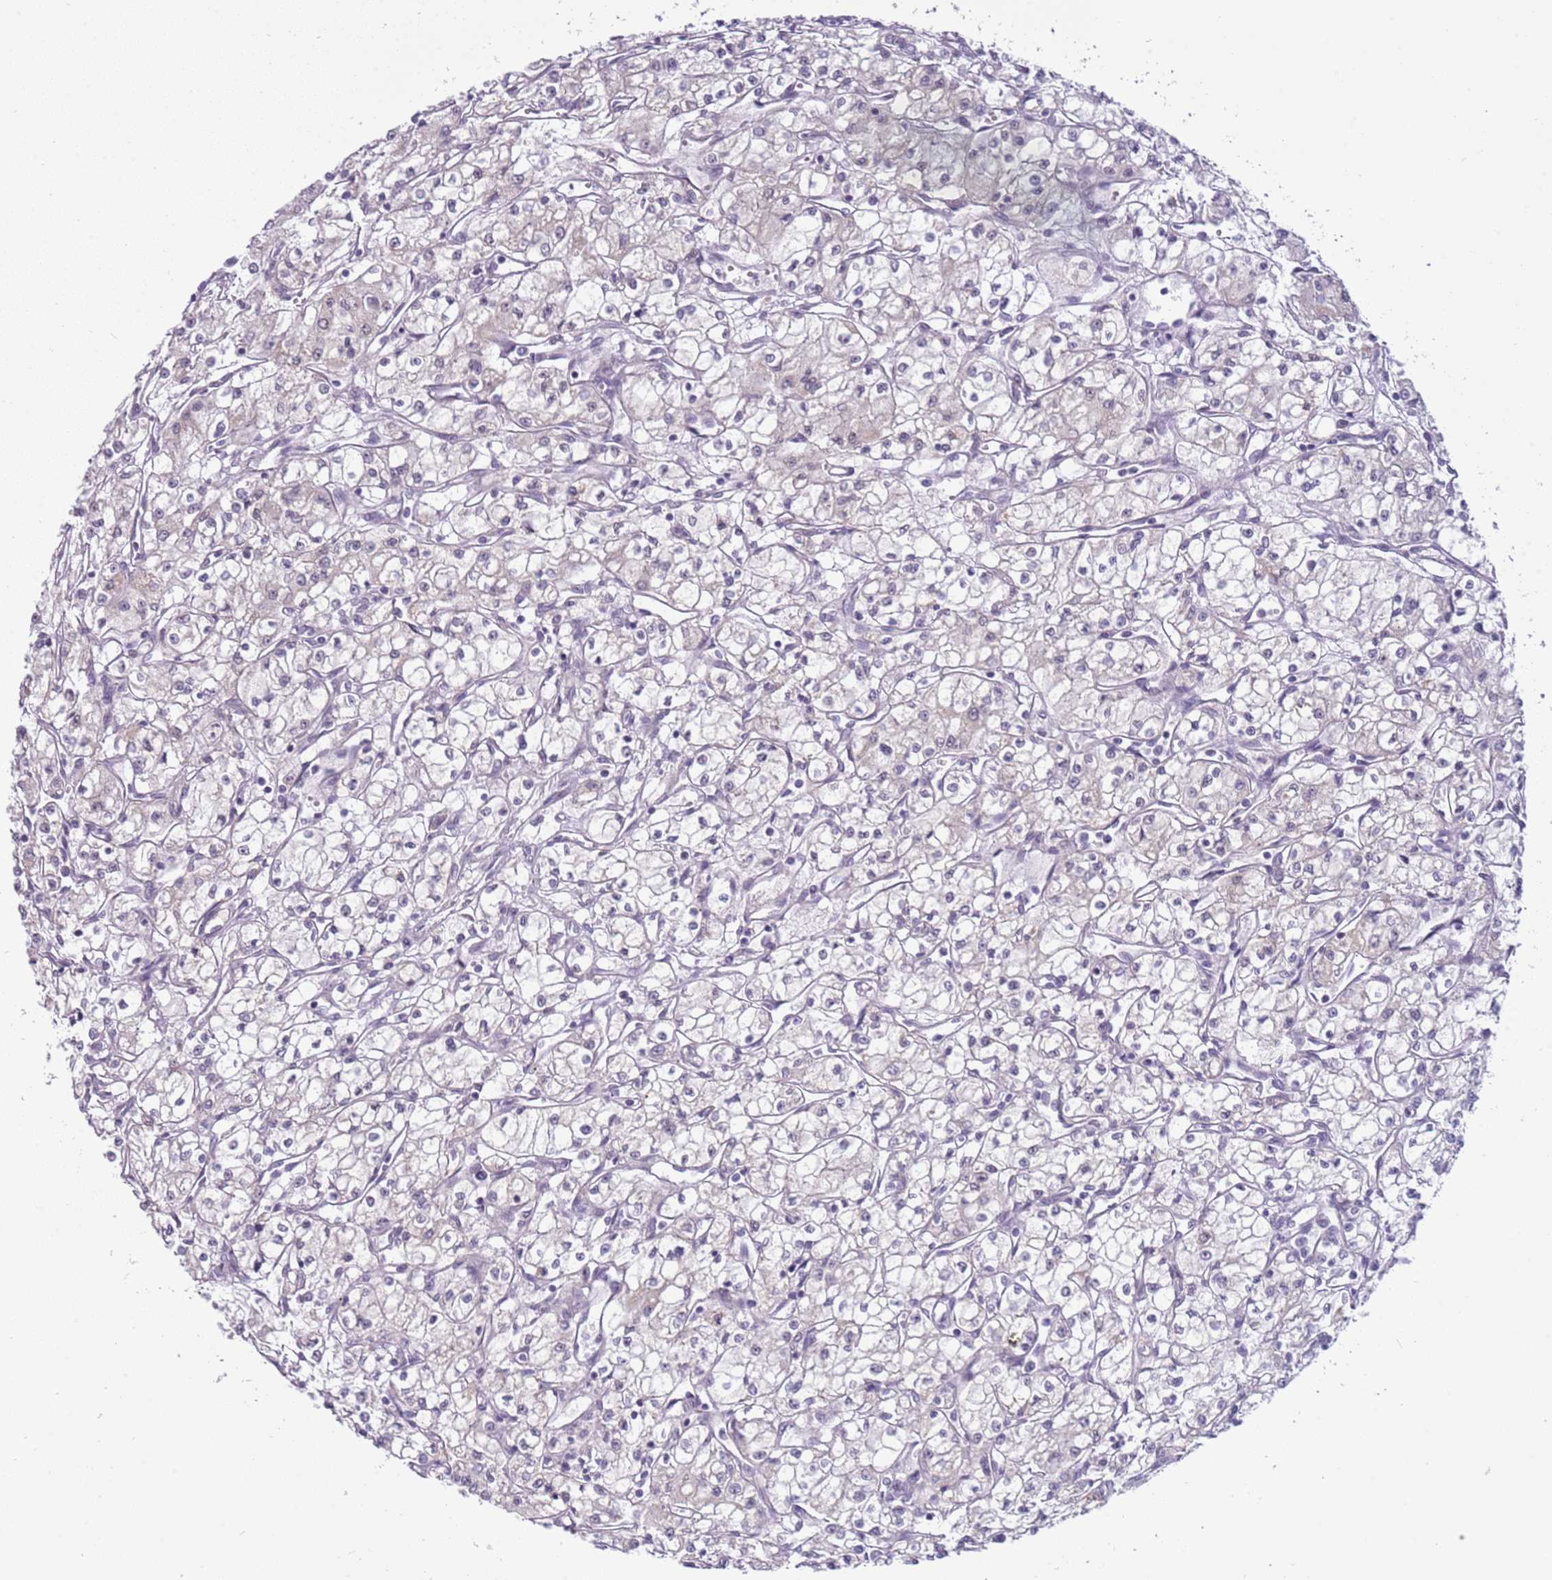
{"staining": {"intensity": "negative", "quantity": "none", "location": "none"}, "tissue": "renal cancer", "cell_type": "Tumor cells", "image_type": "cancer", "snomed": [{"axis": "morphology", "description": "Adenocarcinoma, NOS"}, {"axis": "topography", "description": "Kidney"}], "caption": "DAB (3,3'-diaminobenzidine) immunohistochemical staining of renal adenocarcinoma displays no significant staining in tumor cells.", "gene": "FAM120C", "patient": {"sex": "male", "age": 59}}